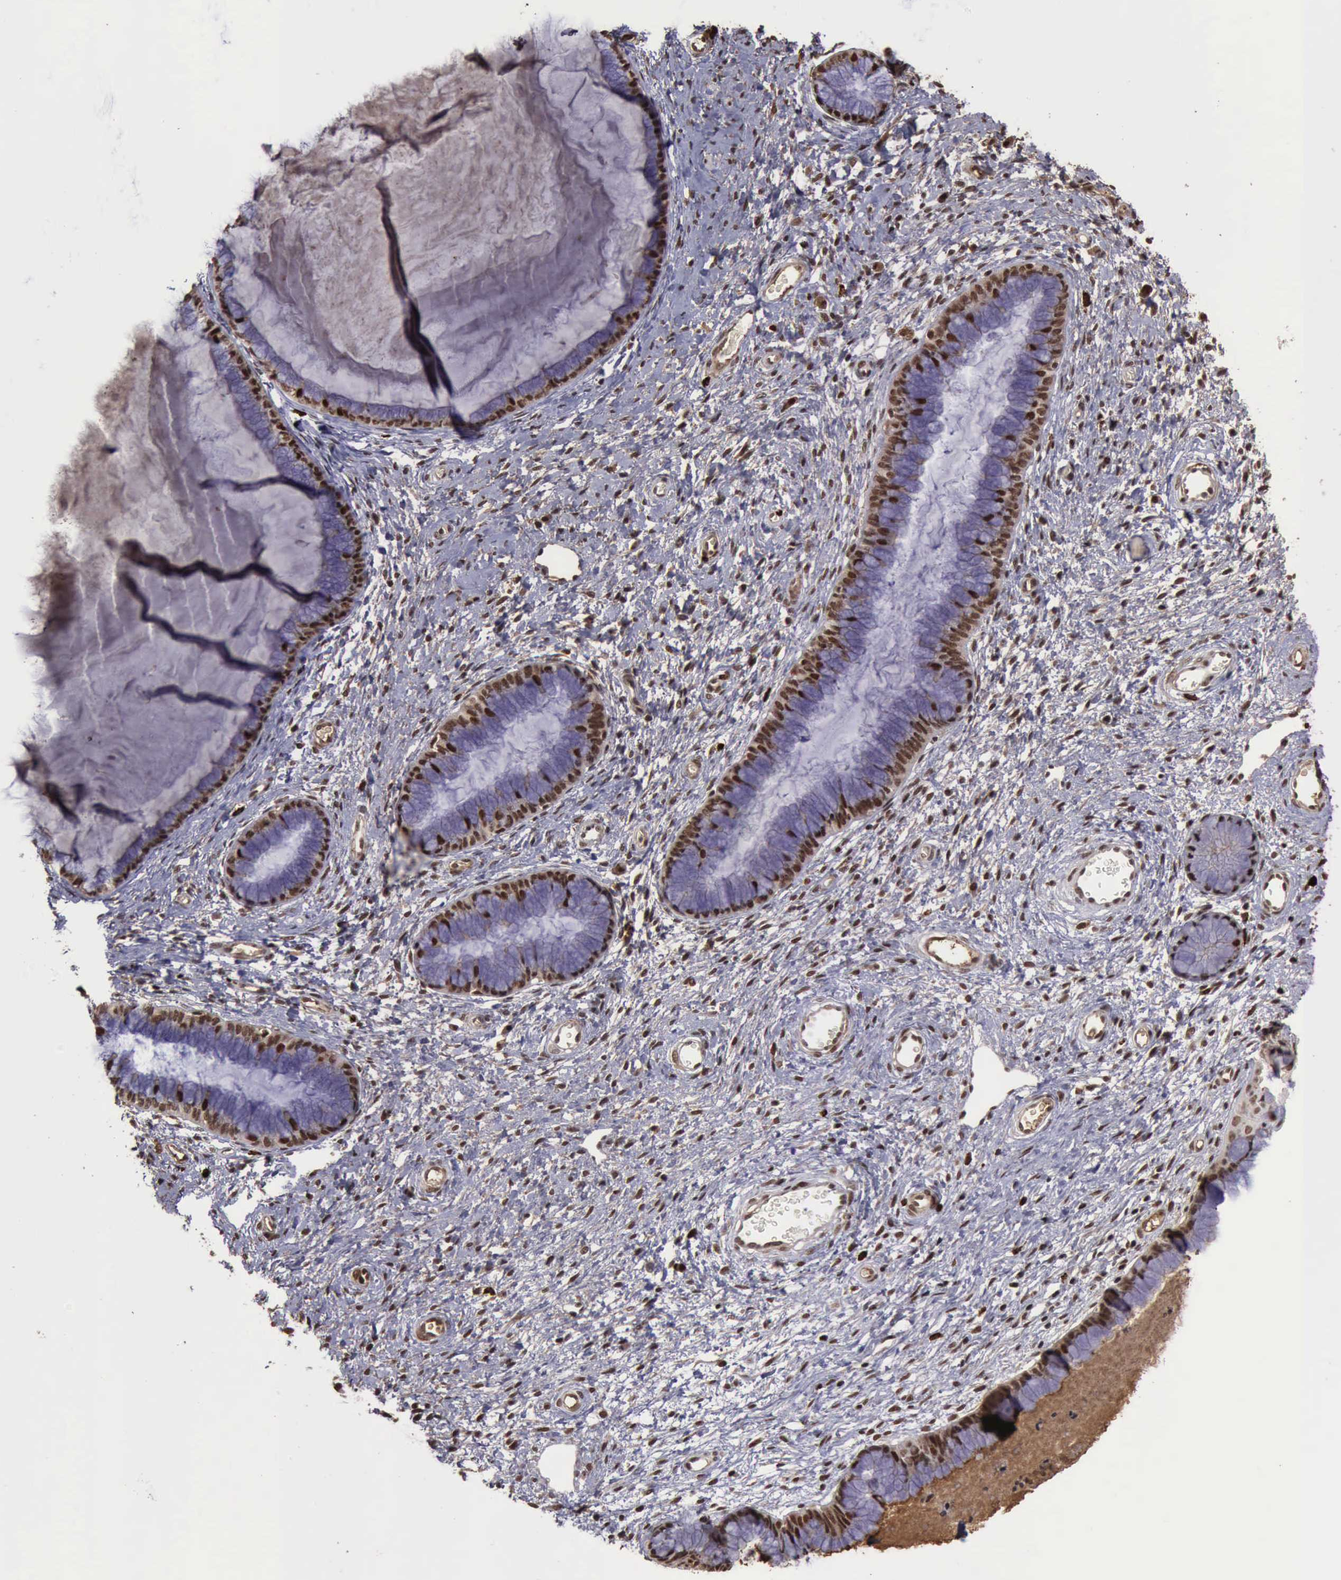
{"staining": {"intensity": "strong", "quantity": ">75%", "location": "nuclear"}, "tissue": "cervix", "cell_type": "Glandular cells", "image_type": "normal", "snomed": [{"axis": "morphology", "description": "Normal tissue, NOS"}, {"axis": "topography", "description": "Cervix"}], "caption": "Approximately >75% of glandular cells in benign human cervix show strong nuclear protein positivity as visualized by brown immunohistochemical staining.", "gene": "TRMT2A", "patient": {"sex": "female", "age": 27}}